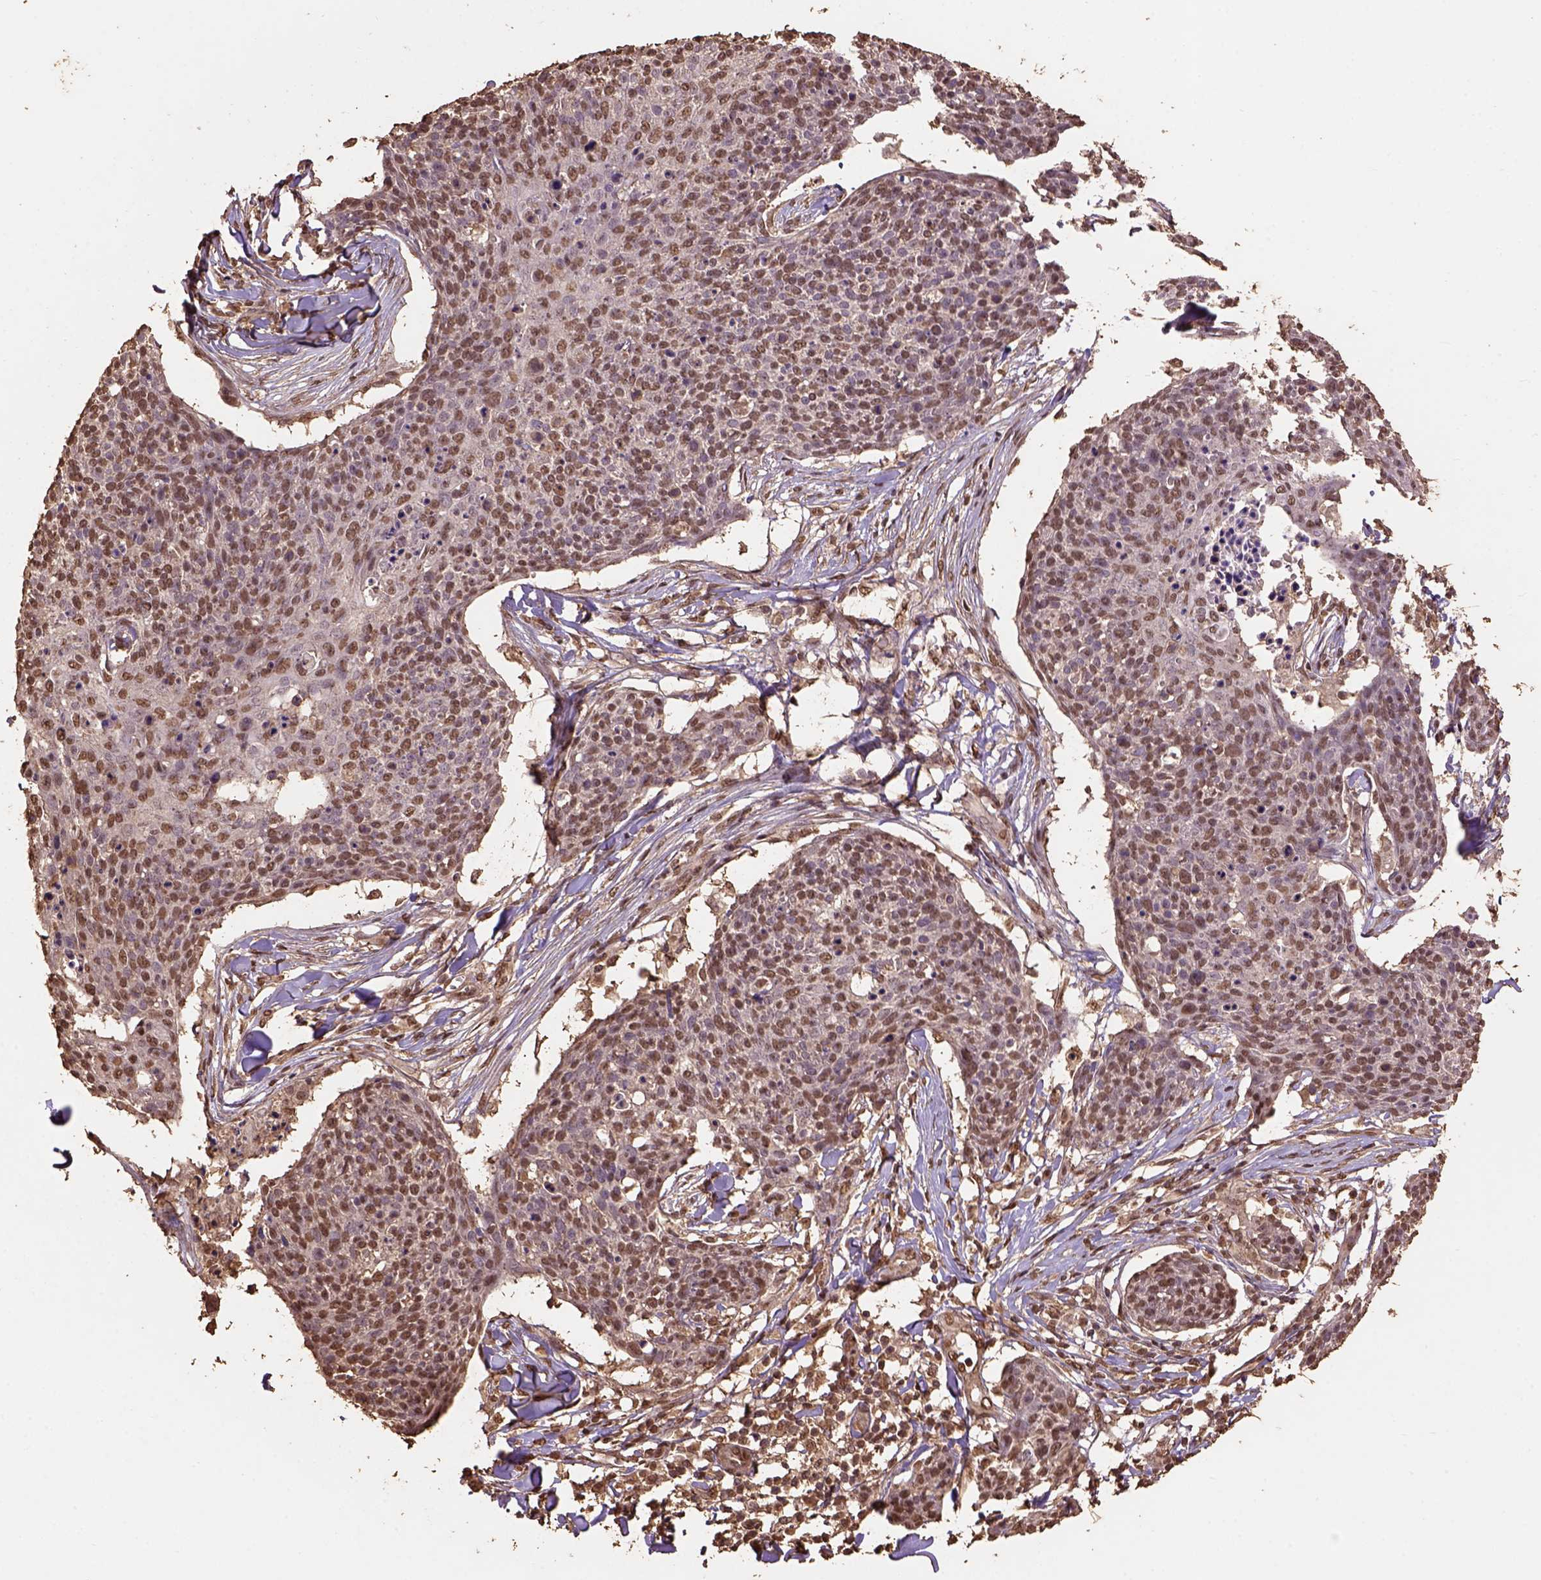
{"staining": {"intensity": "moderate", "quantity": ">75%", "location": "nuclear"}, "tissue": "skin cancer", "cell_type": "Tumor cells", "image_type": "cancer", "snomed": [{"axis": "morphology", "description": "Squamous cell carcinoma, NOS"}, {"axis": "topography", "description": "Skin"}, {"axis": "topography", "description": "Vulva"}], "caption": "Immunohistochemistry (IHC) (DAB) staining of skin cancer demonstrates moderate nuclear protein staining in about >75% of tumor cells.", "gene": "CSTF2T", "patient": {"sex": "female", "age": 75}}